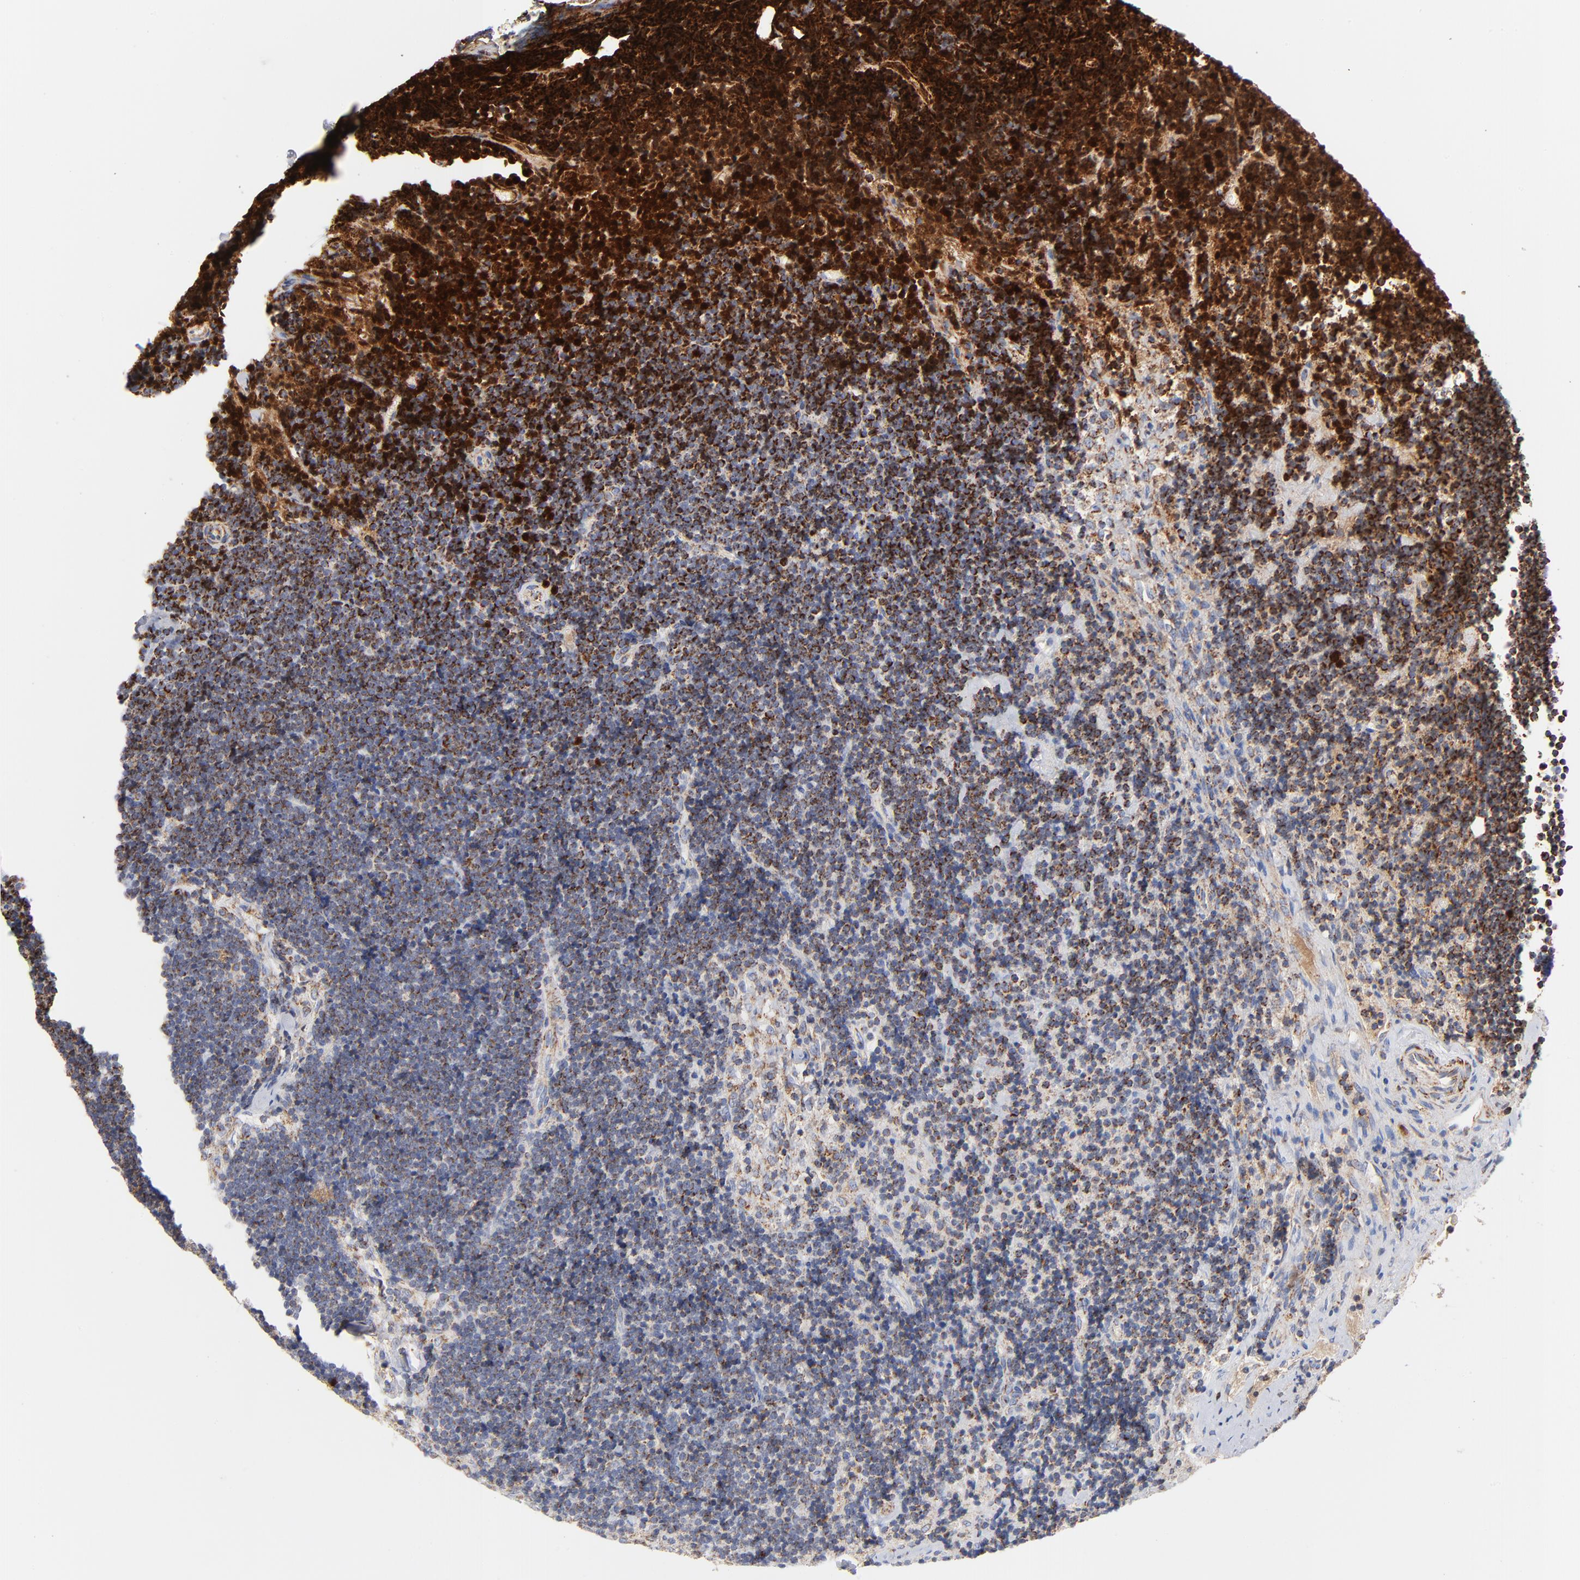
{"staining": {"intensity": "strong", "quantity": "25%-75%", "location": "cytoplasmic/membranous"}, "tissue": "lymph node", "cell_type": "Non-germinal center cells", "image_type": "normal", "snomed": [{"axis": "morphology", "description": "Normal tissue, NOS"}, {"axis": "topography", "description": "Lymph node"}], "caption": "Protein positivity by IHC reveals strong cytoplasmic/membranous staining in about 25%-75% of non-germinal center cells in normal lymph node.", "gene": "DIABLO", "patient": {"sex": "male", "age": 63}}